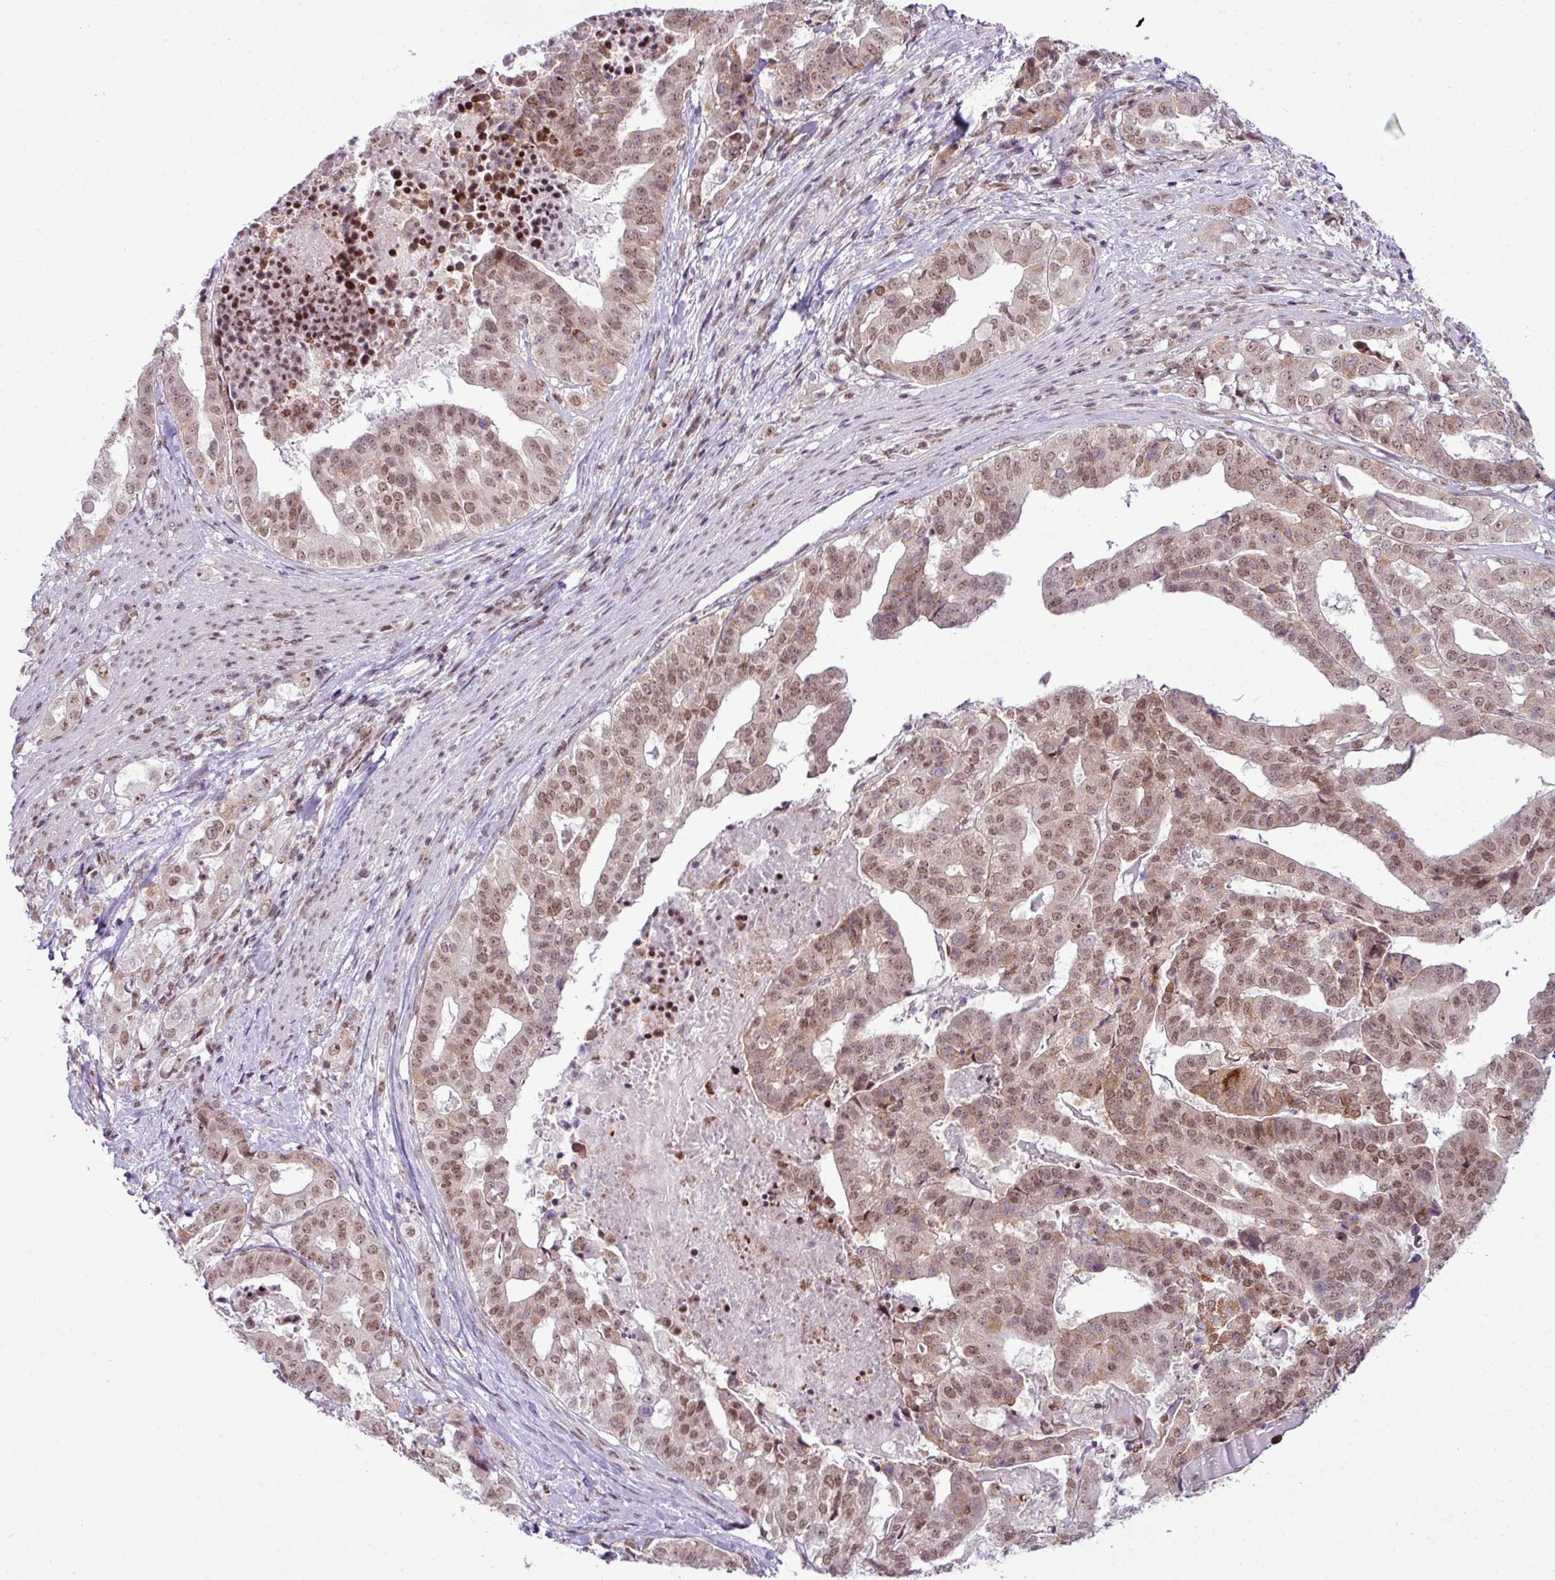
{"staining": {"intensity": "moderate", "quantity": ">75%", "location": "nuclear"}, "tissue": "stomach cancer", "cell_type": "Tumor cells", "image_type": "cancer", "snomed": [{"axis": "morphology", "description": "Adenocarcinoma, NOS"}, {"axis": "topography", "description": "Stomach"}], "caption": "Protein staining of stomach cancer (adenocarcinoma) tissue shows moderate nuclear expression in about >75% of tumor cells. (Brightfield microscopy of DAB IHC at high magnification).", "gene": "ARL6IP4", "patient": {"sex": "male", "age": 48}}